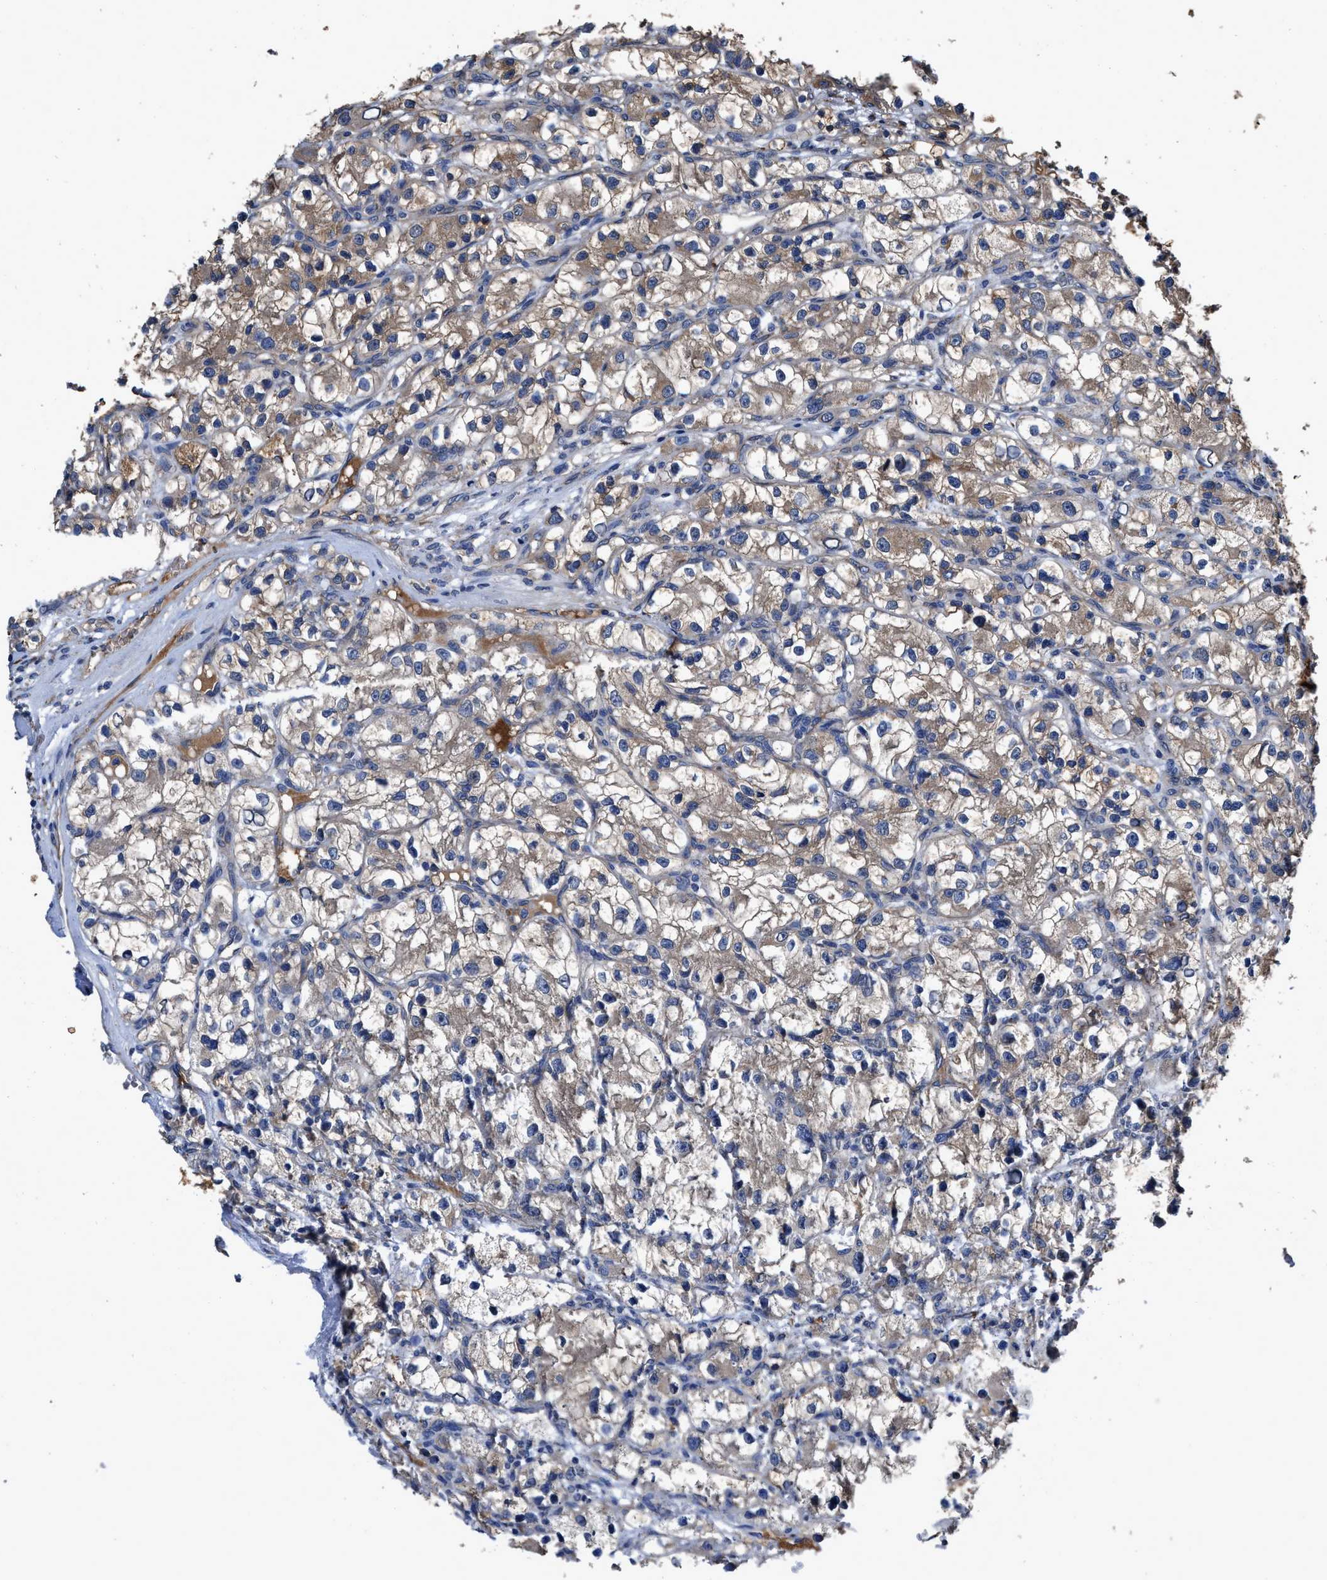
{"staining": {"intensity": "weak", "quantity": ">75%", "location": "cytoplasmic/membranous"}, "tissue": "renal cancer", "cell_type": "Tumor cells", "image_type": "cancer", "snomed": [{"axis": "morphology", "description": "Adenocarcinoma, NOS"}, {"axis": "topography", "description": "Kidney"}], "caption": "Protein analysis of renal cancer (adenocarcinoma) tissue shows weak cytoplasmic/membranous expression in about >75% of tumor cells.", "gene": "IDNK", "patient": {"sex": "female", "age": 57}}